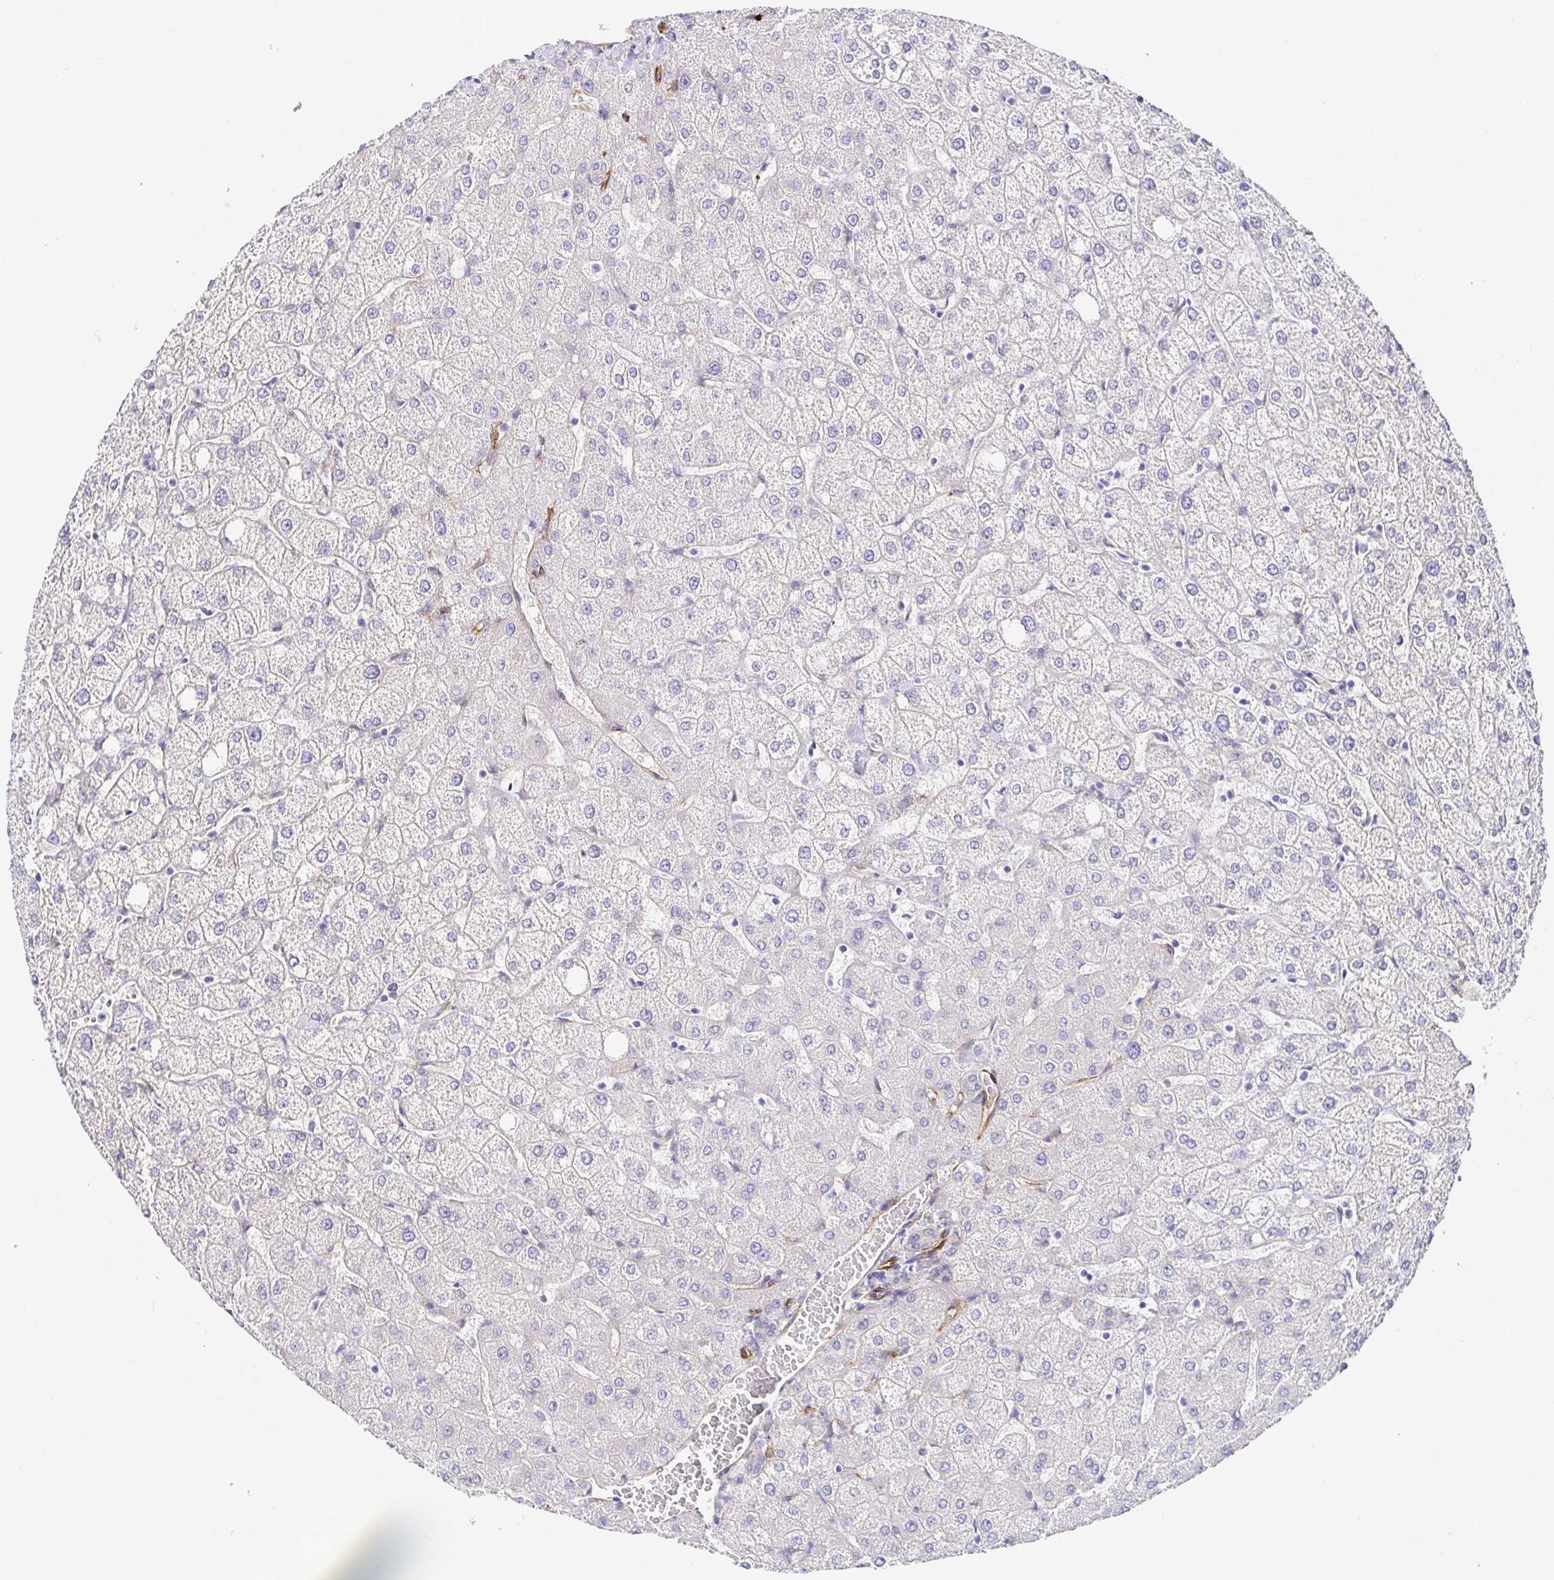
{"staining": {"intensity": "negative", "quantity": "none", "location": "none"}, "tissue": "liver", "cell_type": "Cholangiocytes", "image_type": "normal", "snomed": [{"axis": "morphology", "description": "Normal tissue, NOS"}, {"axis": "topography", "description": "Liver"}], "caption": "Histopathology image shows no protein positivity in cholangiocytes of unremarkable liver. Nuclei are stained in blue.", "gene": "DOCK1", "patient": {"sex": "female", "age": 54}}